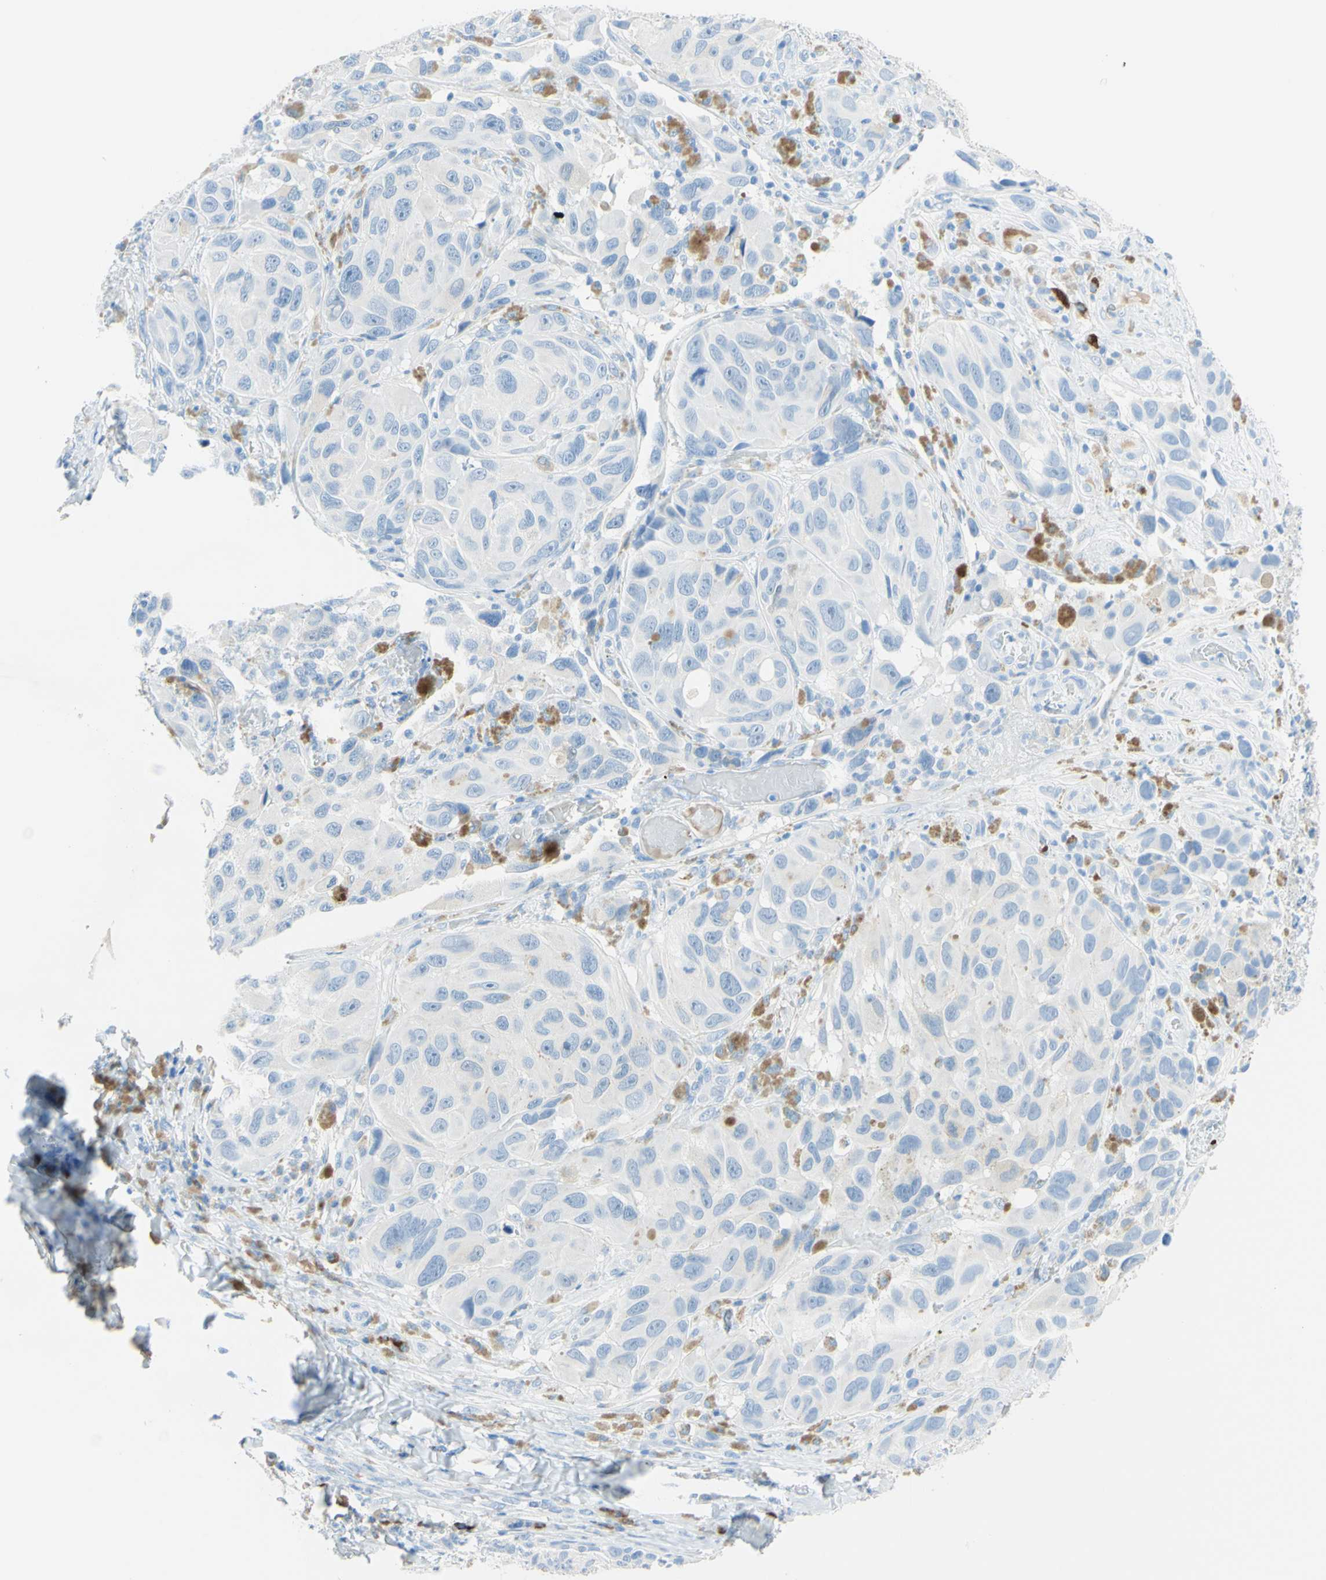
{"staining": {"intensity": "negative", "quantity": "none", "location": "none"}, "tissue": "melanoma", "cell_type": "Tumor cells", "image_type": "cancer", "snomed": [{"axis": "morphology", "description": "Malignant melanoma, NOS"}, {"axis": "topography", "description": "Skin"}], "caption": "Micrograph shows no protein positivity in tumor cells of melanoma tissue. (DAB immunohistochemistry visualized using brightfield microscopy, high magnification).", "gene": "IL6ST", "patient": {"sex": "female", "age": 73}}